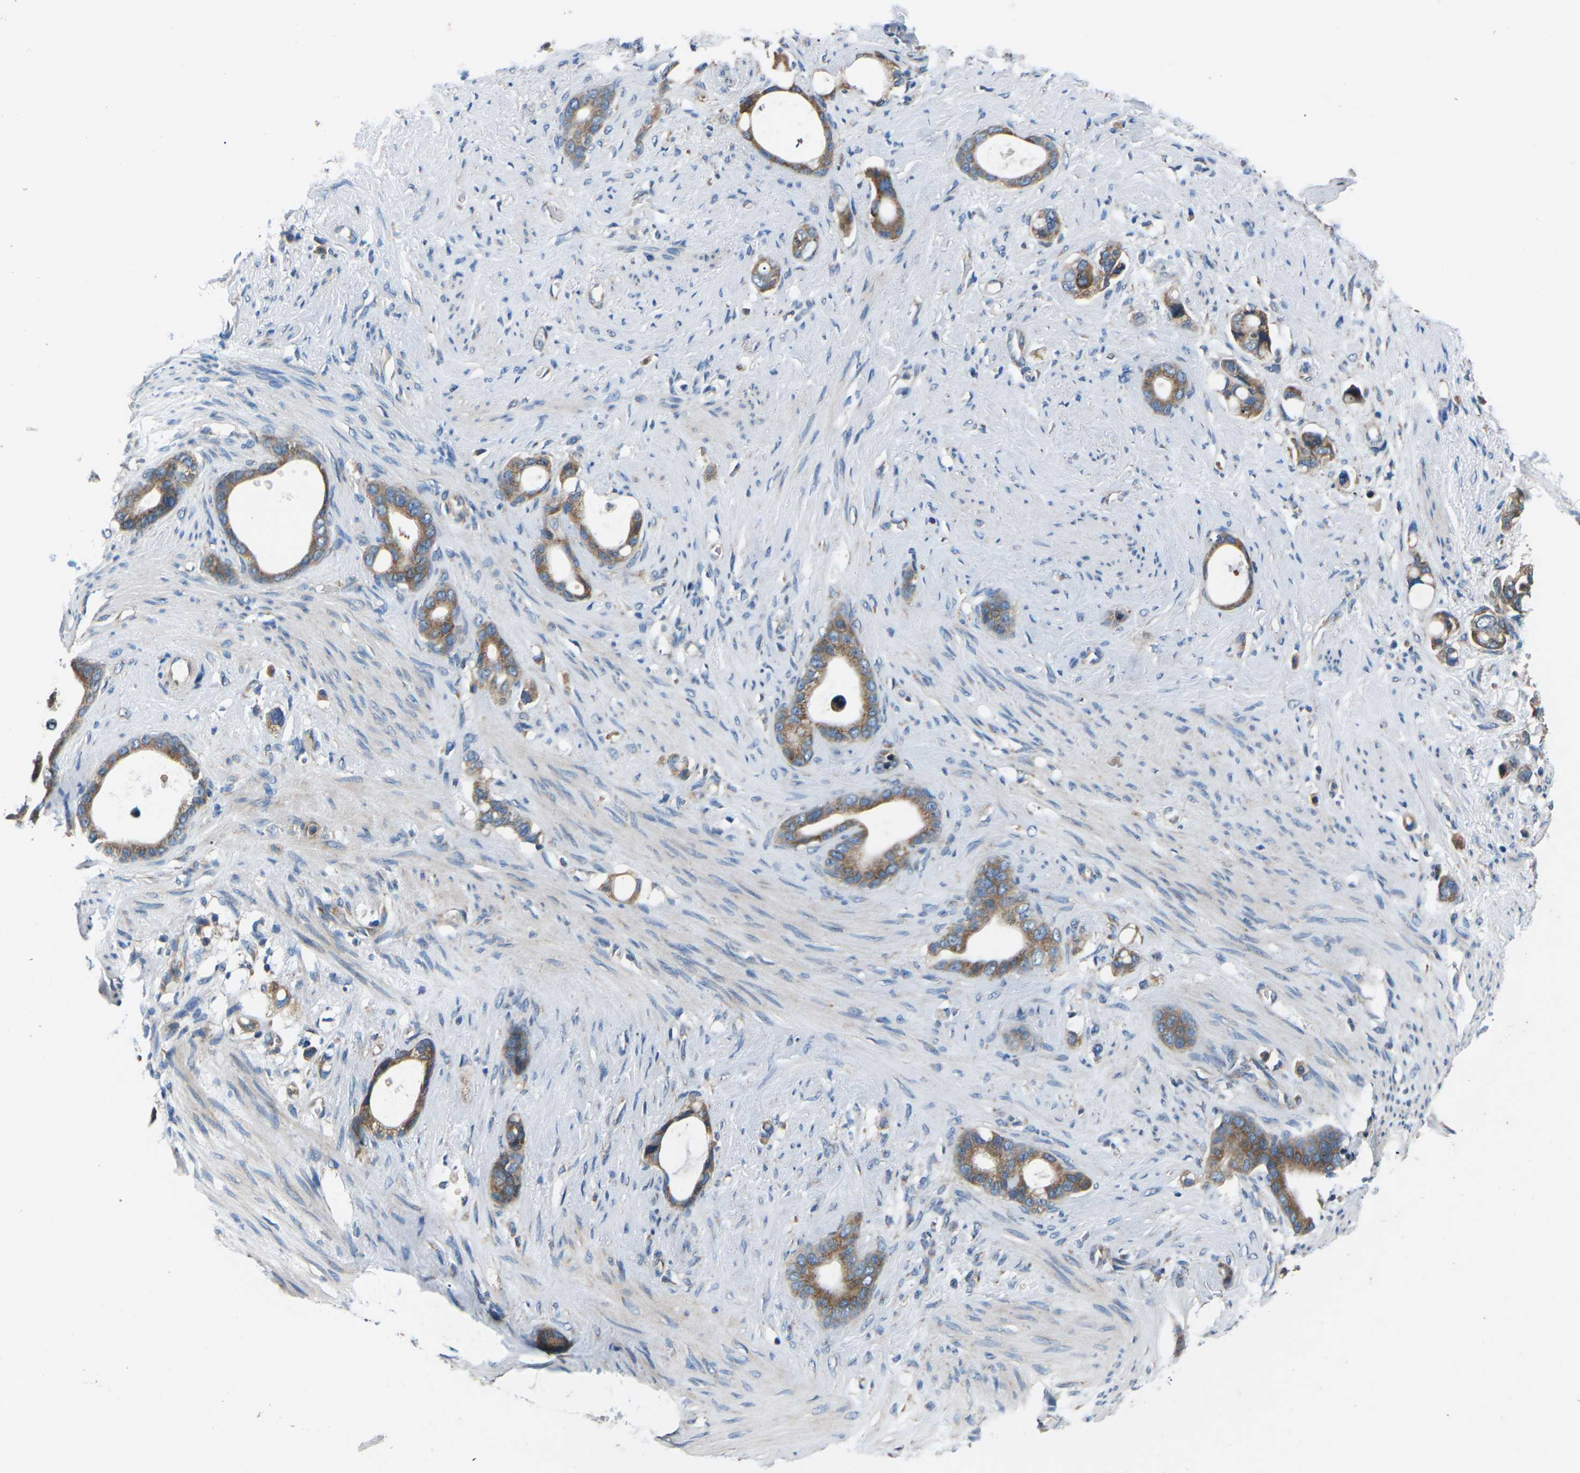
{"staining": {"intensity": "moderate", "quantity": ">75%", "location": "cytoplasmic/membranous"}, "tissue": "stomach cancer", "cell_type": "Tumor cells", "image_type": "cancer", "snomed": [{"axis": "morphology", "description": "Adenocarcinoma, NOS"}, {"axis": "topography", "description": "Stomach"}], "caption": "High-magnification brightfield microscopy of adenocarcinoma (stomach) stained with DAB (brown) and counterstained with hematoxylin (blue). tumor cells exhibit moderate cytoplasmic/membranous positivity is appreciated in approximately>75% of cells.", "gene": "GABRP", "patient": {"sex": "female", "age": 75}}